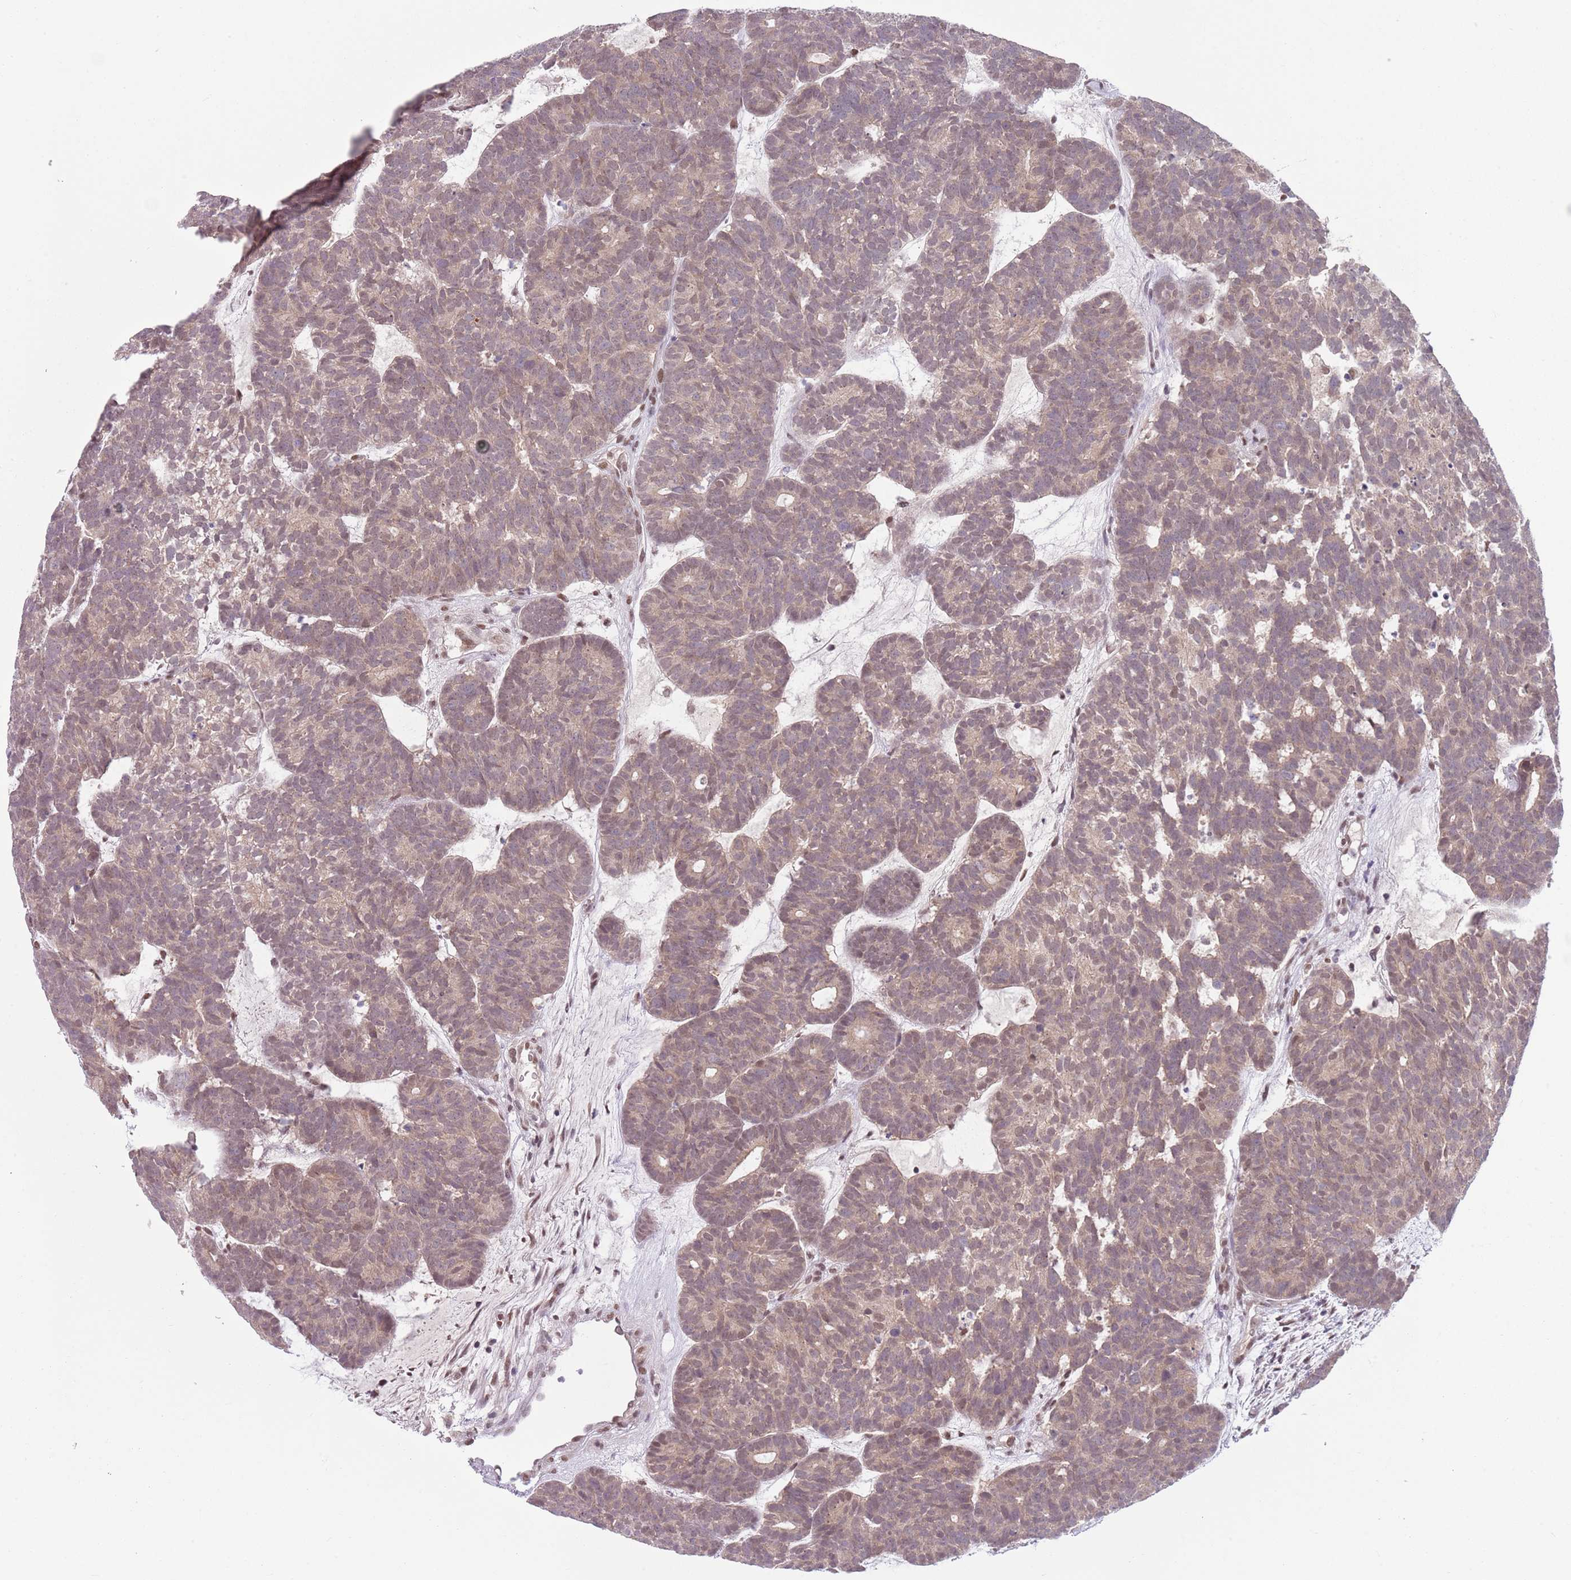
{"staining": {"intensity": "weak", "quantity": ">75%", "location": "cytoplasmic/membranous"}, "tissue": "head and neck cancer", "cell_type": "Tumor cells", "image_type": "cancer", "snomed": [{"axis": "morphology", "description": "Adenocarcinoma, NOS"}, {"axis": "topography", "description": "Head-Neck"}], "caption": "DAB (3,3'-diaminobenzidine) immunohistochemical staining of human head and neck adenocarcinoma reveals weak cytoplasmic/membranous protein expression in approximately >75% of tumor cells.", "gene": "TM2D1", "patient": {"sex": "female", "age": 81}}